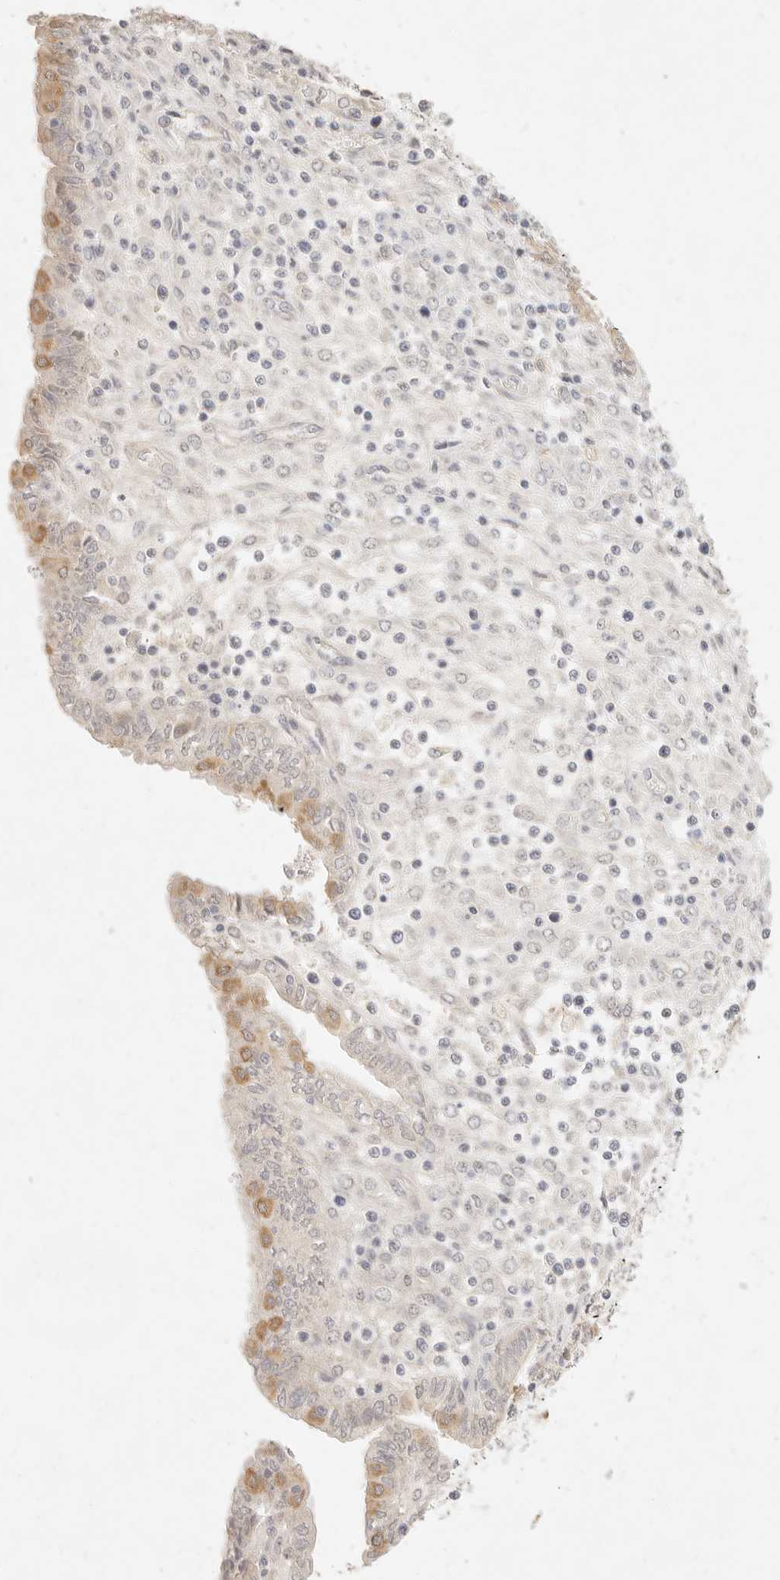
{"staining": {"intensity": "moderate", "quantity": "<25%", "location": "cytoplasmic/membranous"}, "tissue": "endometrial cancer", "cell_type": "Tumor cells", "image_type": "cancer", "snomed": [{"axis": "morphology", "description": "Normal tissue, NOS"}, {"axis": "morphology", "description": "Adenocarcinoma, NOS"}, {"axis": "topography", "description": "Endometrium"}], "caption": "Protein expression analysis of endometrial cancer exhibits moderate cytoplasmic/membranous positivity in about <25% of tumor cells.", "gene": "ASCL3", "patient": {"sex": "female", "age": 53}}